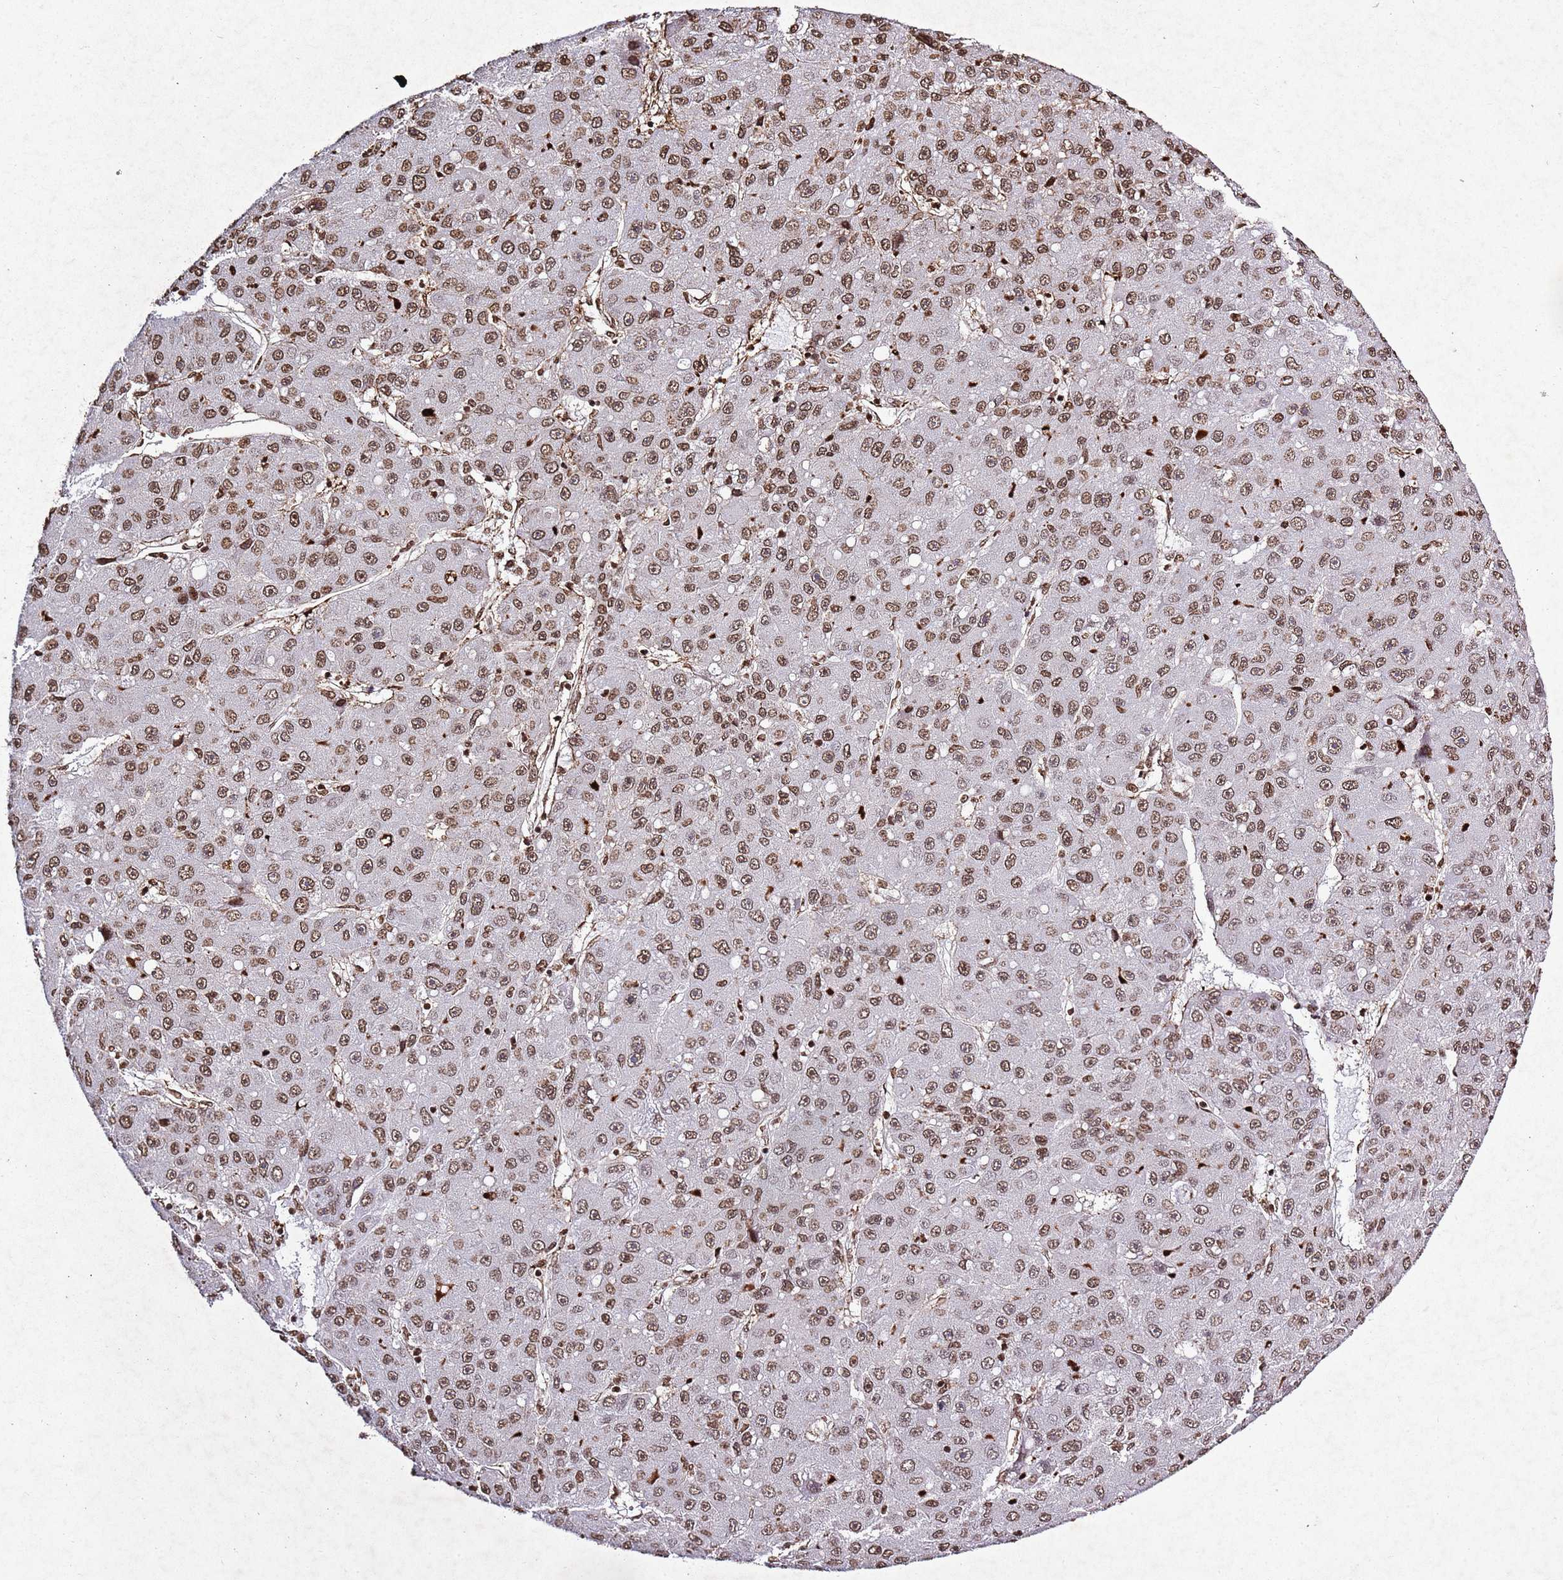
{"staining": {"intensity": "moderate", "quantity": ">75%", "location": "nuclear"}, "tissue": "liver cancer", "cell_type": "Tumor cells", "image_type": "cancer", "snomed": [{"axis": "morphology", "description": "Carcinoma, Hepatocellular, NOS"}, {"axis": "topography", "description": "Liver"}], "caption": "Moderate nuclear staining for a protein is present in approximately >75% of tumor cells of hepatocellular carcinoma (liver) using immunohistochemistry.", "gene": "BMAL1", "patient": {"sex": "male", "age": 67}}